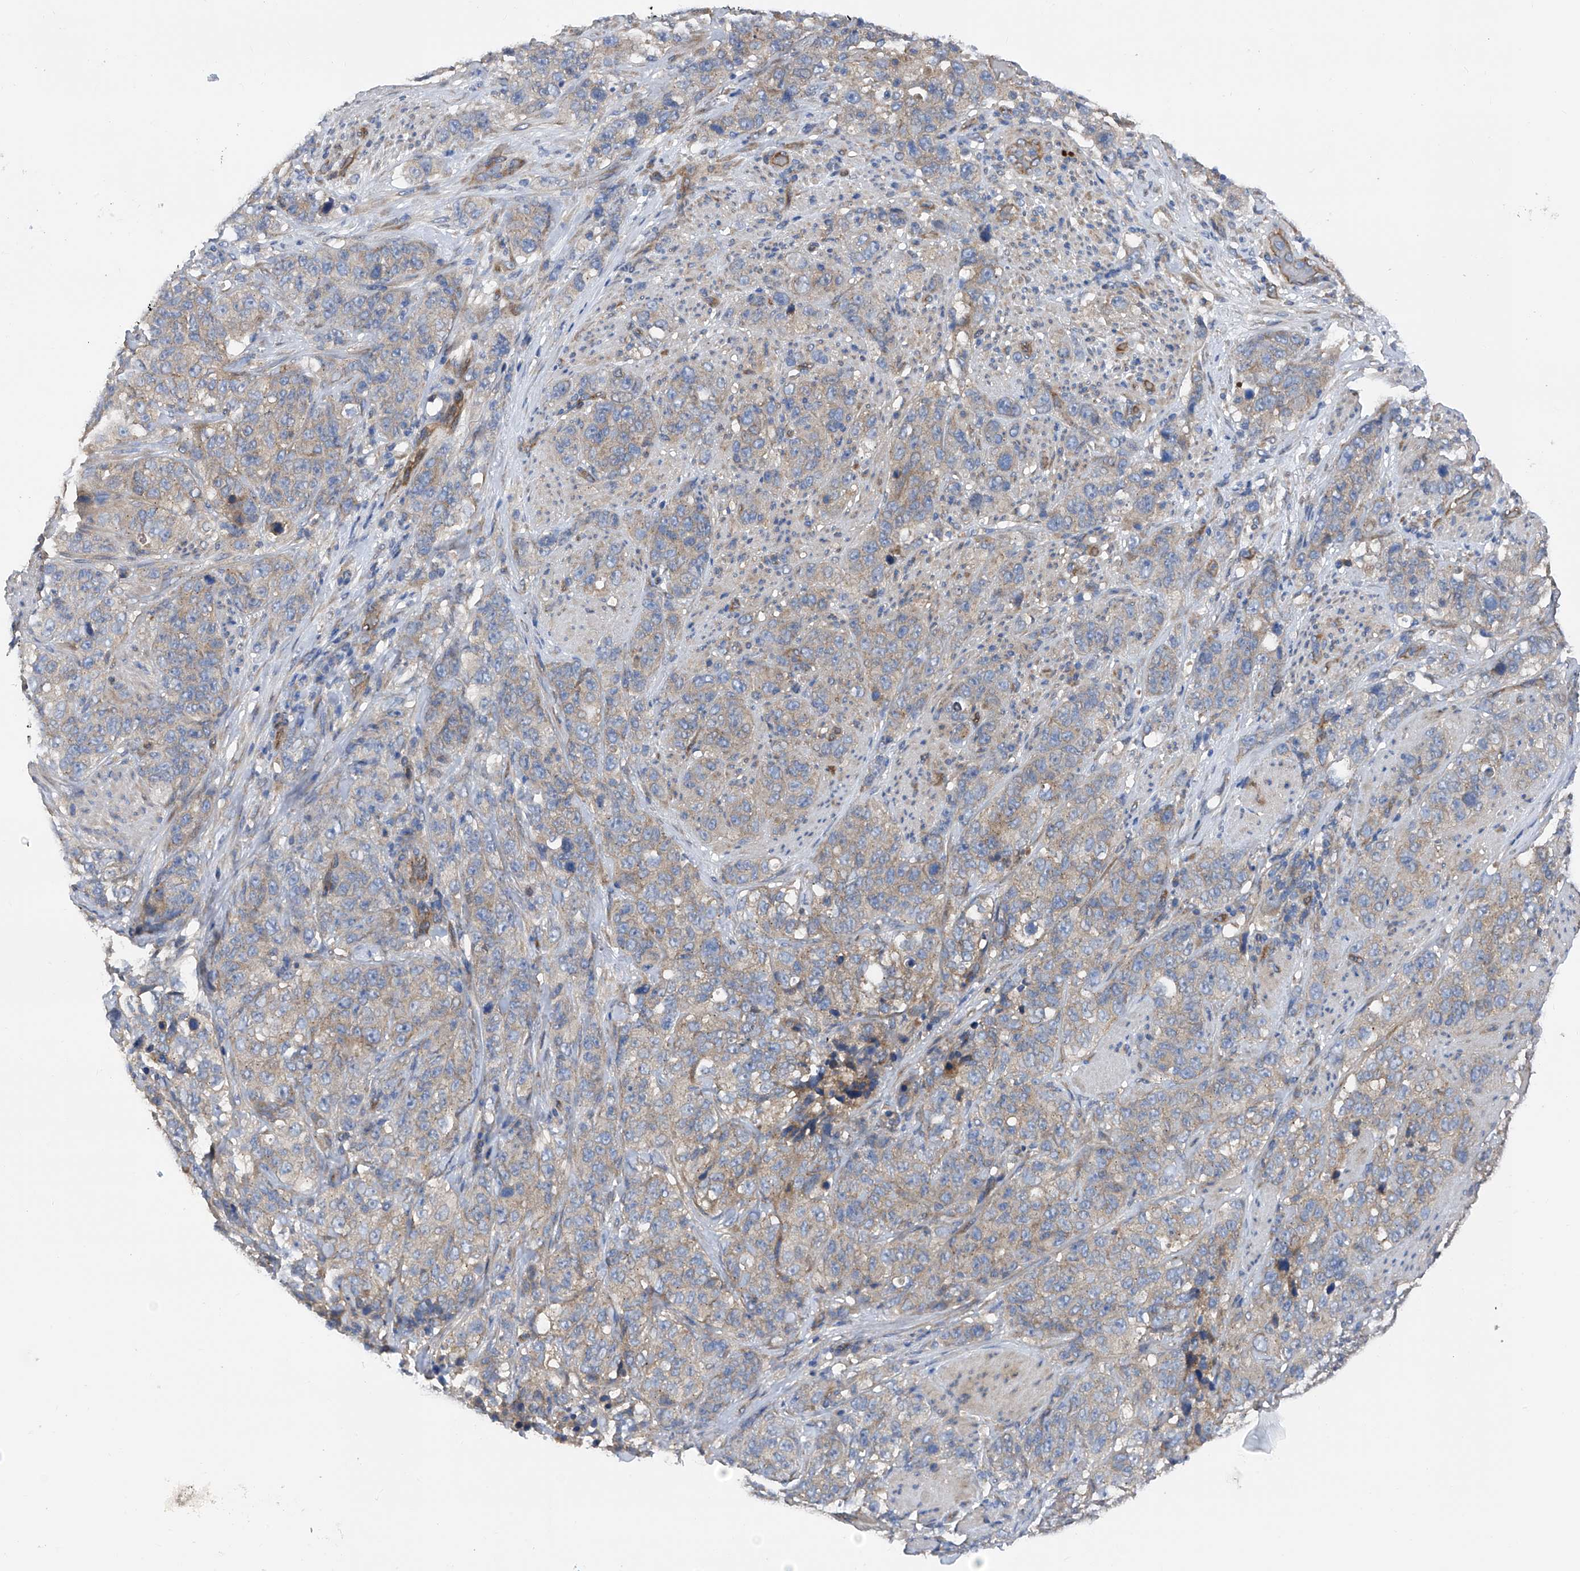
{"staining": {"intensity": "weak", "quantity": "25%-75%", "location": "cytoplasmic/membranous"}, "tissue": "stomach cancer", "cell_type": "Tumor cells", "image_type": "cancer", "snomed": [{"axis": "morphology", "description": "Adenocarcinoma, NOS"}, {"axis": "topography", "description": "Stomach"}], "caption": "Stomach cancer stained with a protein marker displays weak staining in tumor cells.", "gene": "PTK2", "patient": {"sex": "male", "age": 48}}